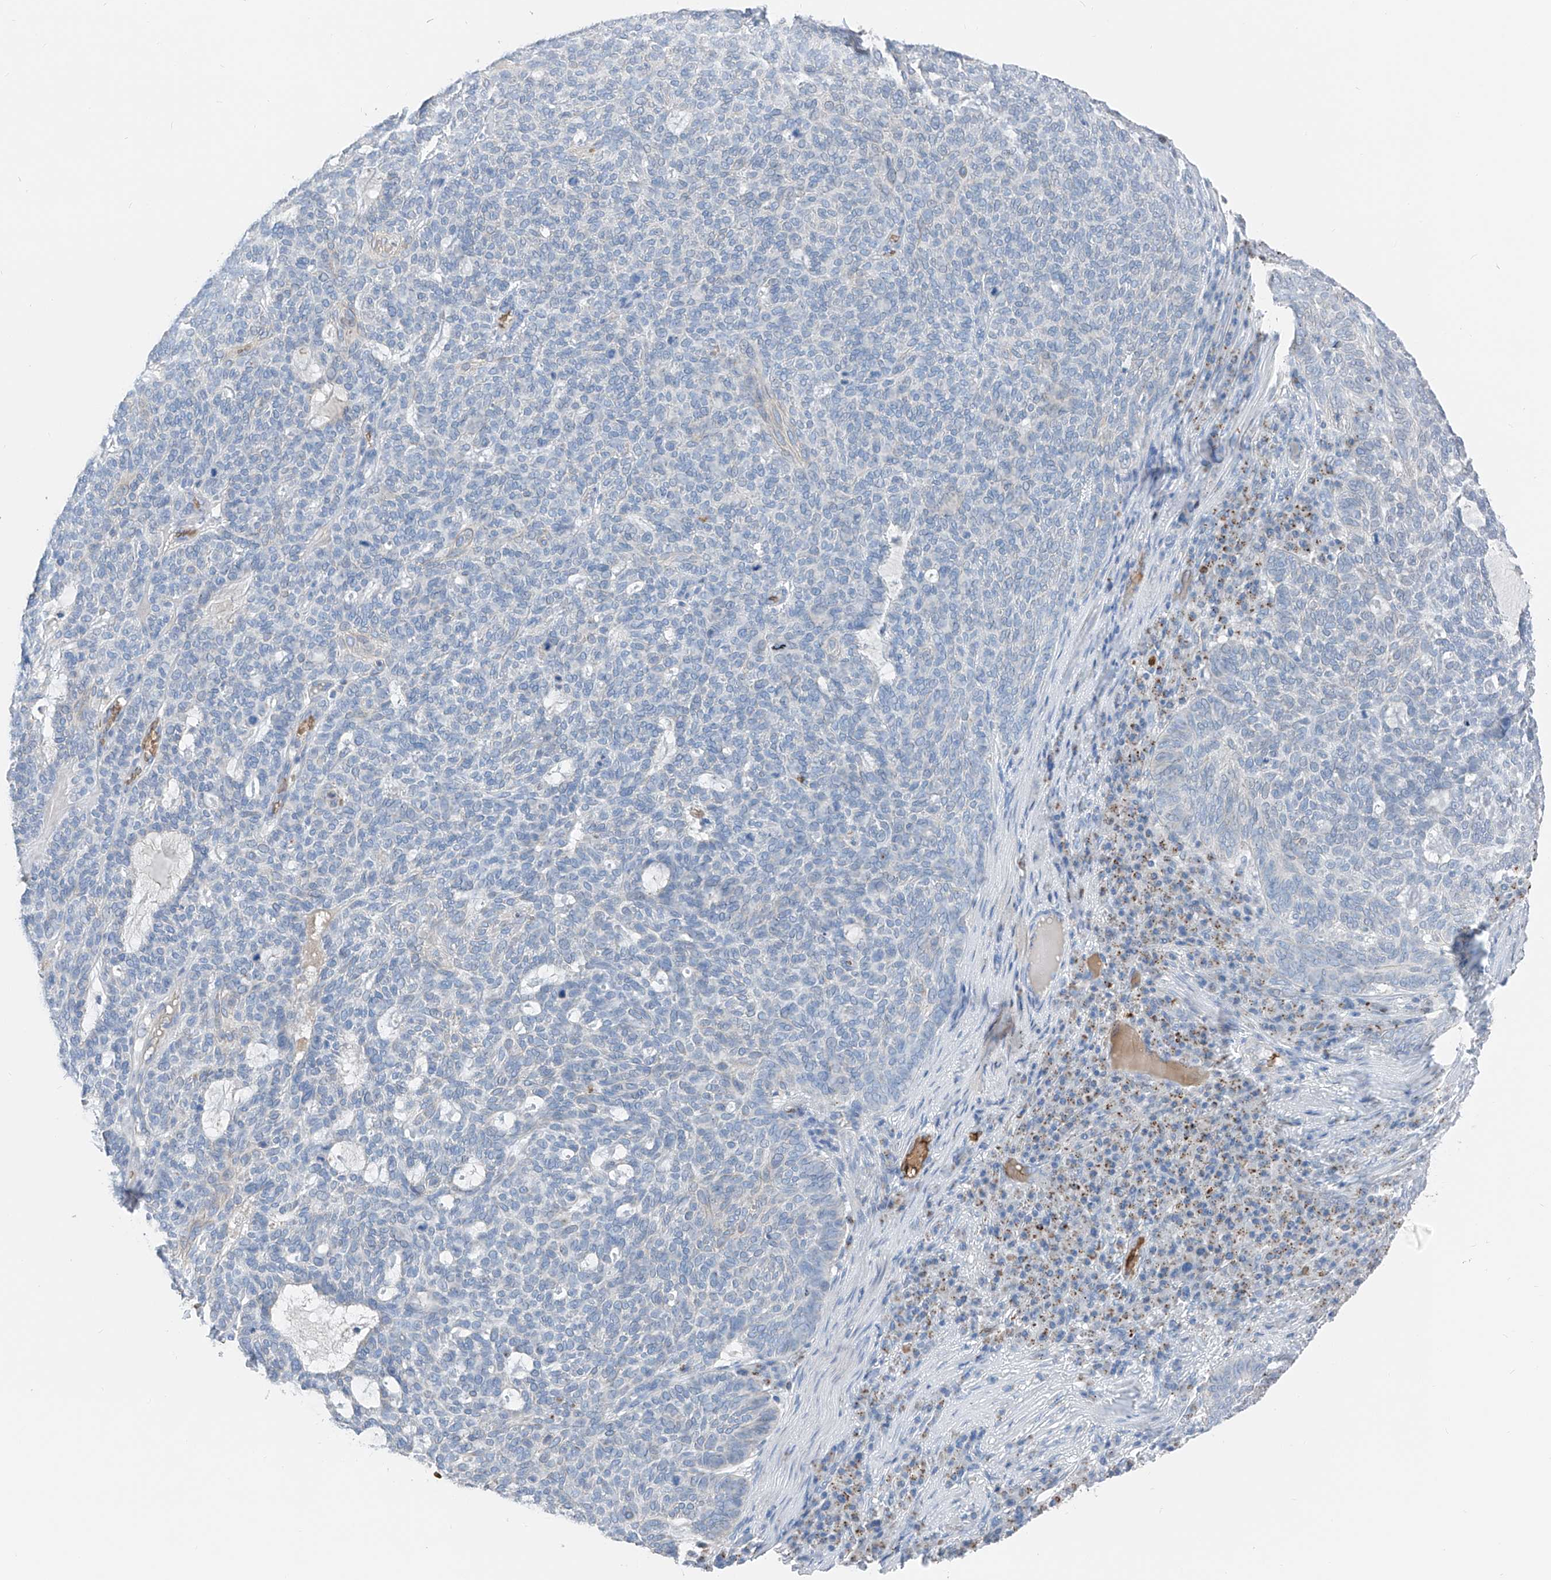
{"staining": {"intensity": "negative", "quantity": "none", "location": "none"}, "tissue": "skin cancer", "cell_type": "Tumor cells", "image_type": "cancer", "snomed": [{"axis": "morphology", "description": "Squamous cell carcinoma, NOS"}, {"axis": "topography", "description": "Skin"}], "caption": "A histopathology image of skin squamous cell carcinoma stained for a protein demonstrates no brown staining in tumor cells. (Stains: DAB IHC with hematoxylin counter stain, Microscopy: brightfield microscopy at high magnification).", "gene": "PRSS23", "patient": {"sex": "female", "age": 90}}